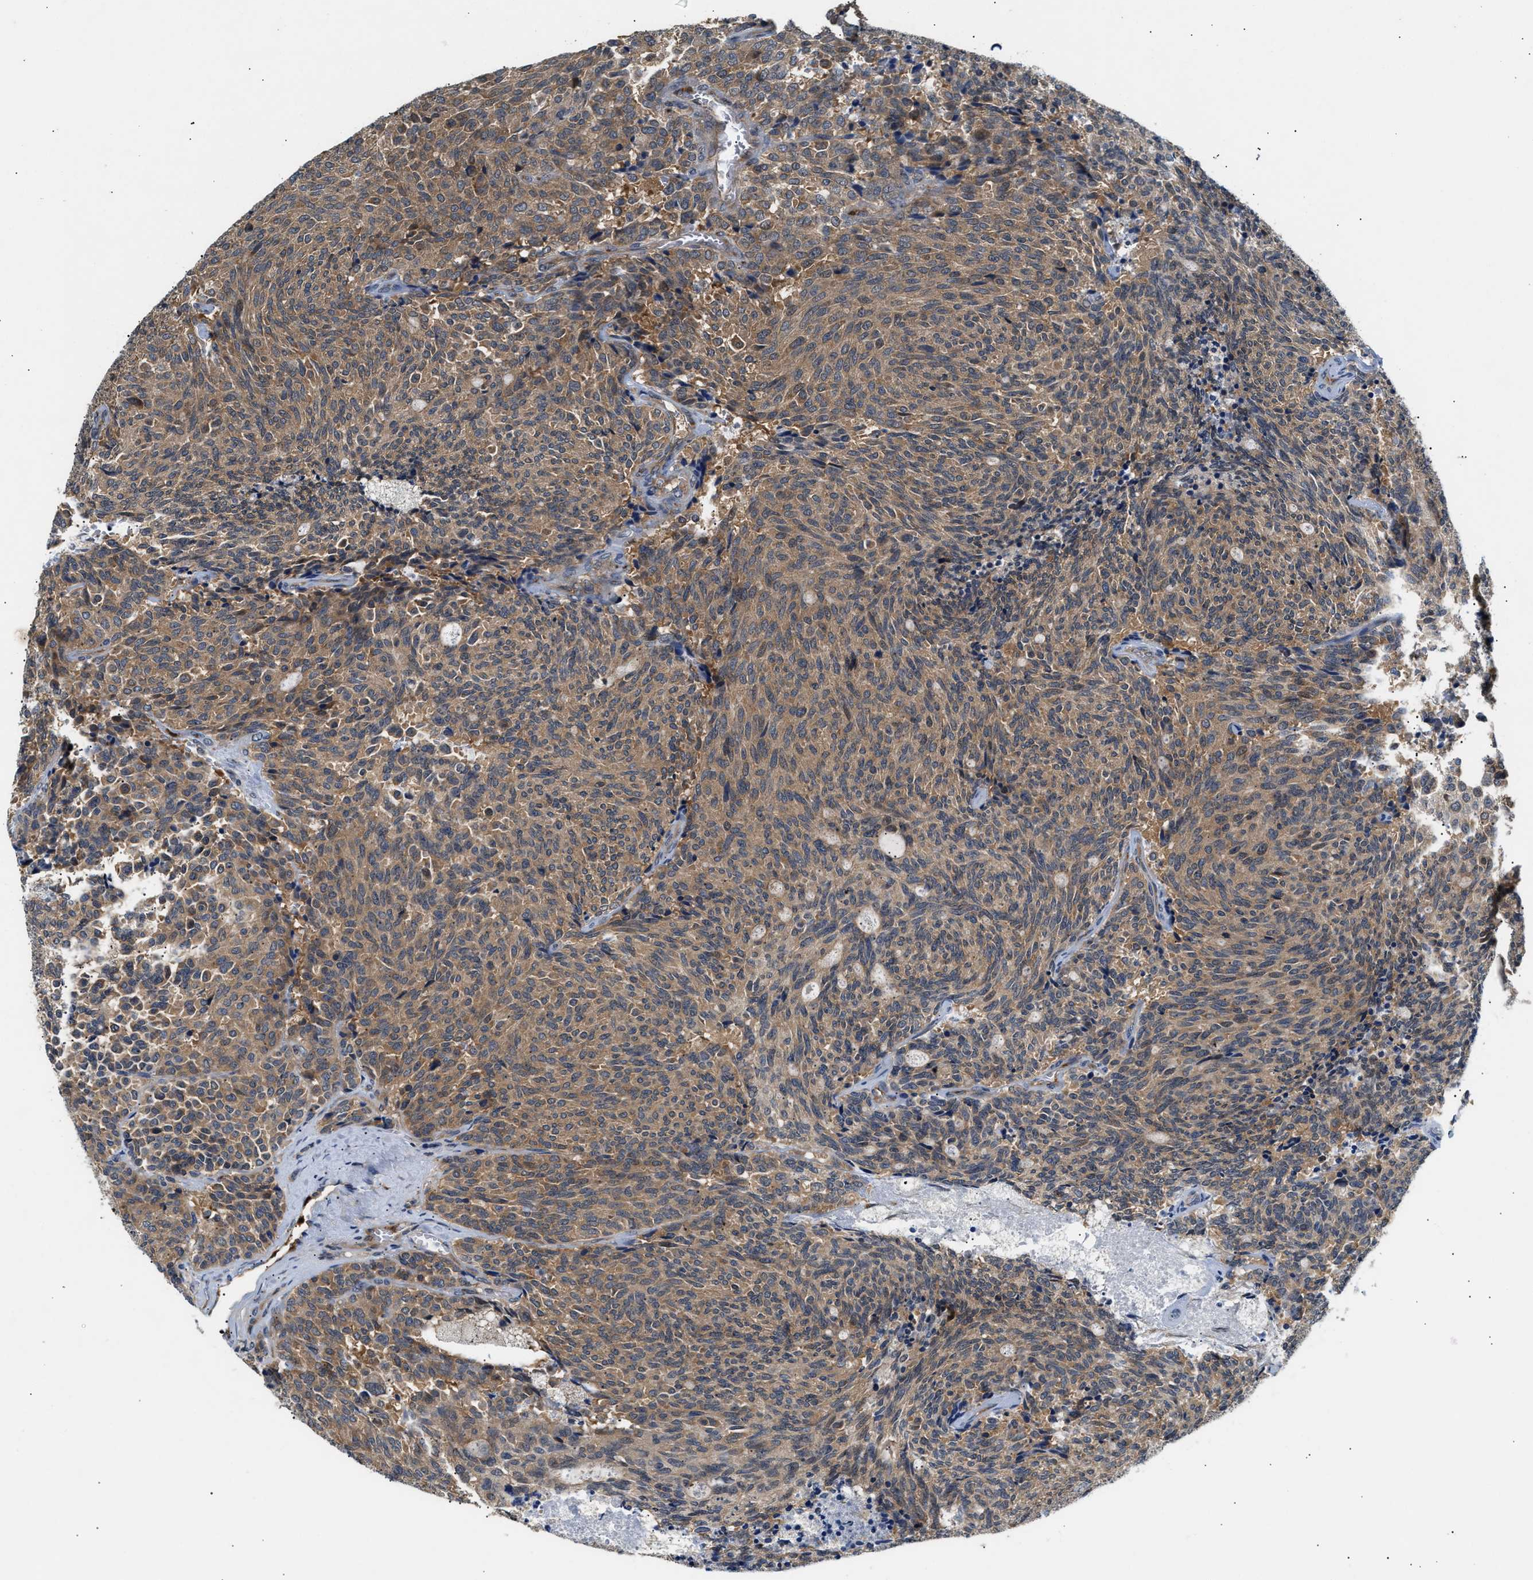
{"staining": {"intensity": "moderate", "quantity": ">75%", "location": "cytoplasmic/membranous"}, "tissue": "carcinoid", "cell_type": "Tumor cells", "image_type": "cancer", "snomed": [{"axis": "morphology", "description": "Carcinoid, malignant, NOS"}, {"axis": "topography", "description": "Pancreas"}], "caption": "This image reveals carcinoid stained with immunohistochemistry (IHC) to label a protein in brown. The cytoplasmic/membranous of tumor cells show moderate positivity for the protein. Nuclei are counter-stained blue.", "gene": "CHUK", "patient": {"sex": "female", "age": 54}}